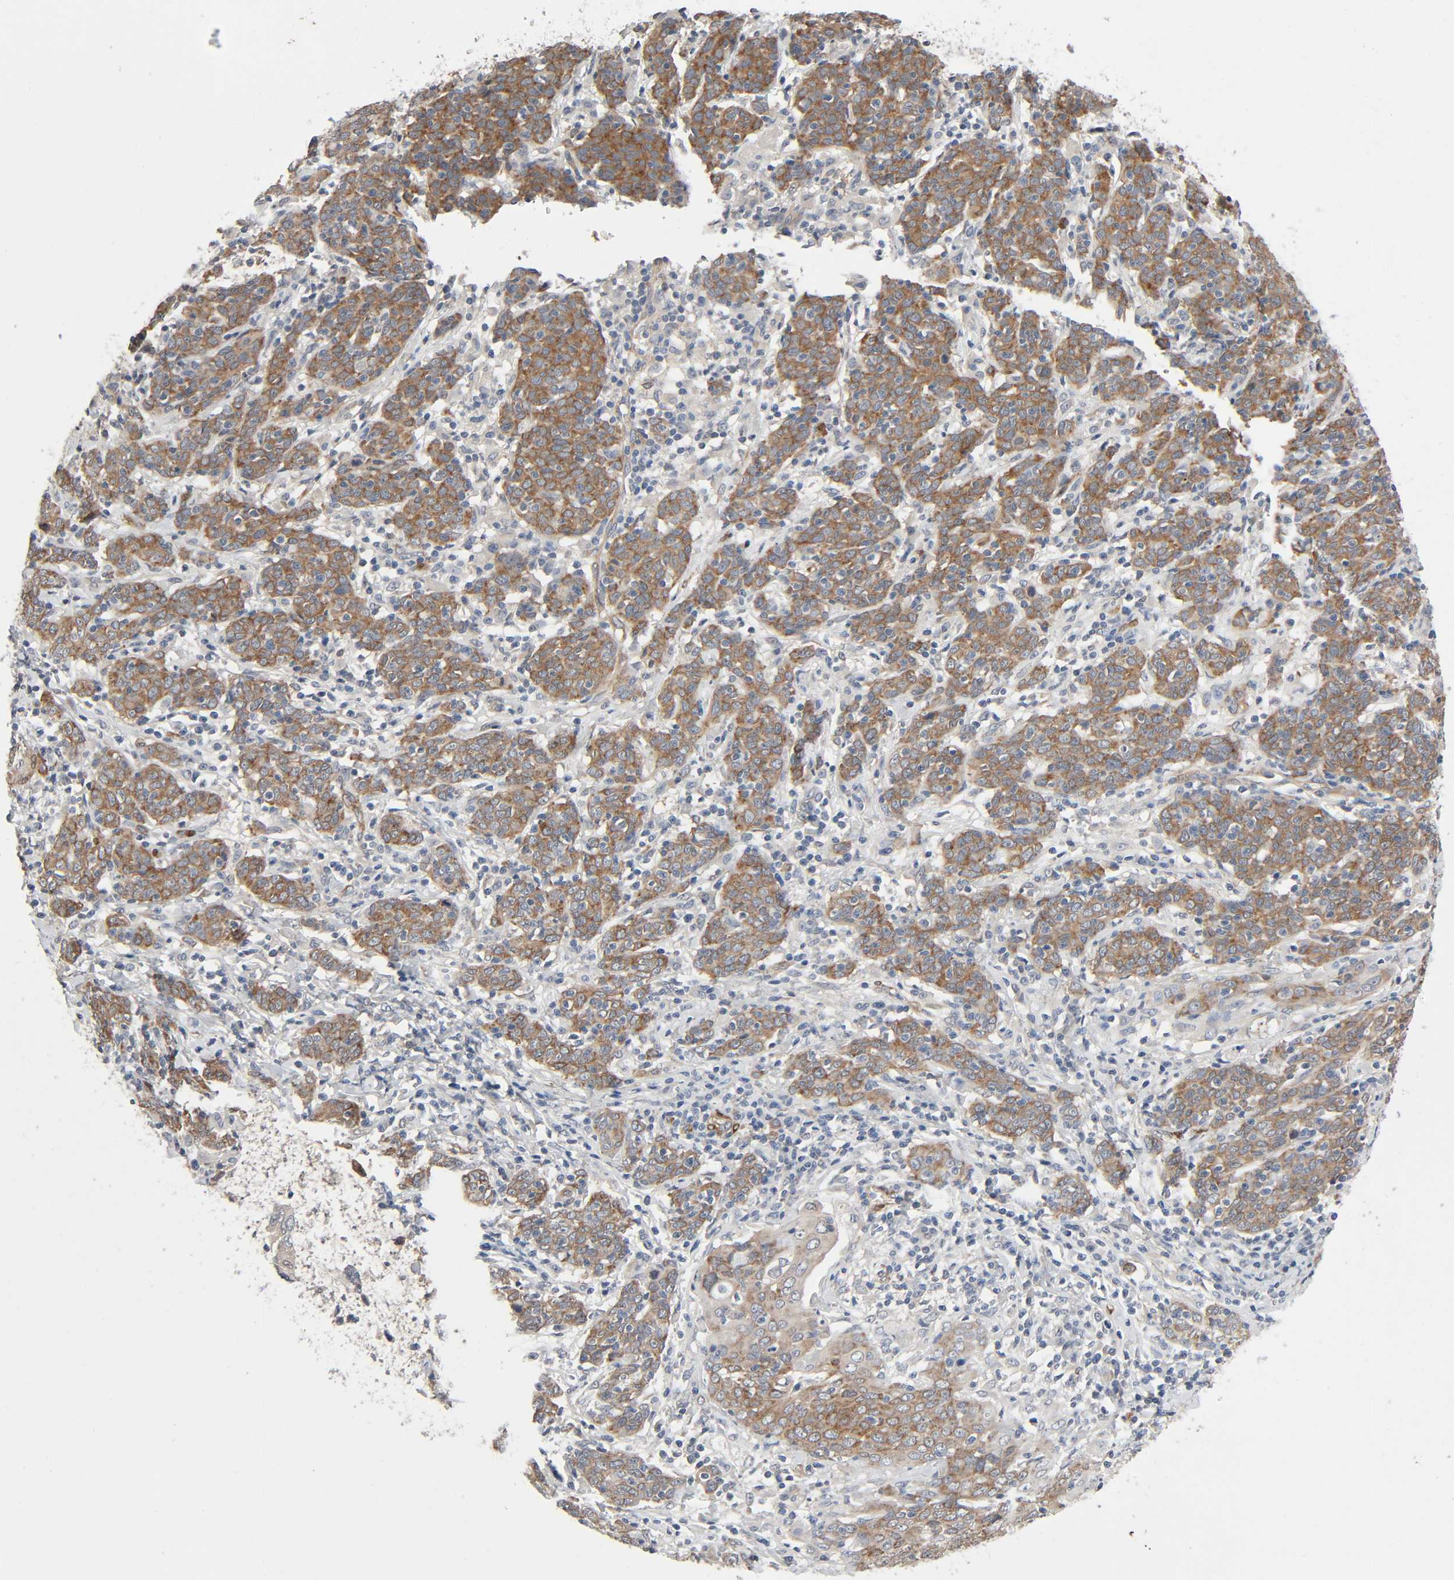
{"staining": {"intensity": "moderate", "quantity": "25%-75%", "location": "cytoplasmic/membranous"}, "tissue": "cervical cancer", "cell_type": "Tumor cells", "image_type": "cancer", "snomed": [{"axis": "morphology", "description": "Normal tissue, NOS"}, {"axis": "morphology", "description": "Squamous cell carcinoma, NOS"}, {"axis": "topography", "description": "Cervix"}], "caption": "Immunohistochemical staining of human squamous cell carcinoma (cervical) shows medium levels of moderate cytoplasmic/membranous protein staining in about 25%-75% of tumor cells.", "gene": "PTK2", "patient": {"sex": "female", "age": 67}}